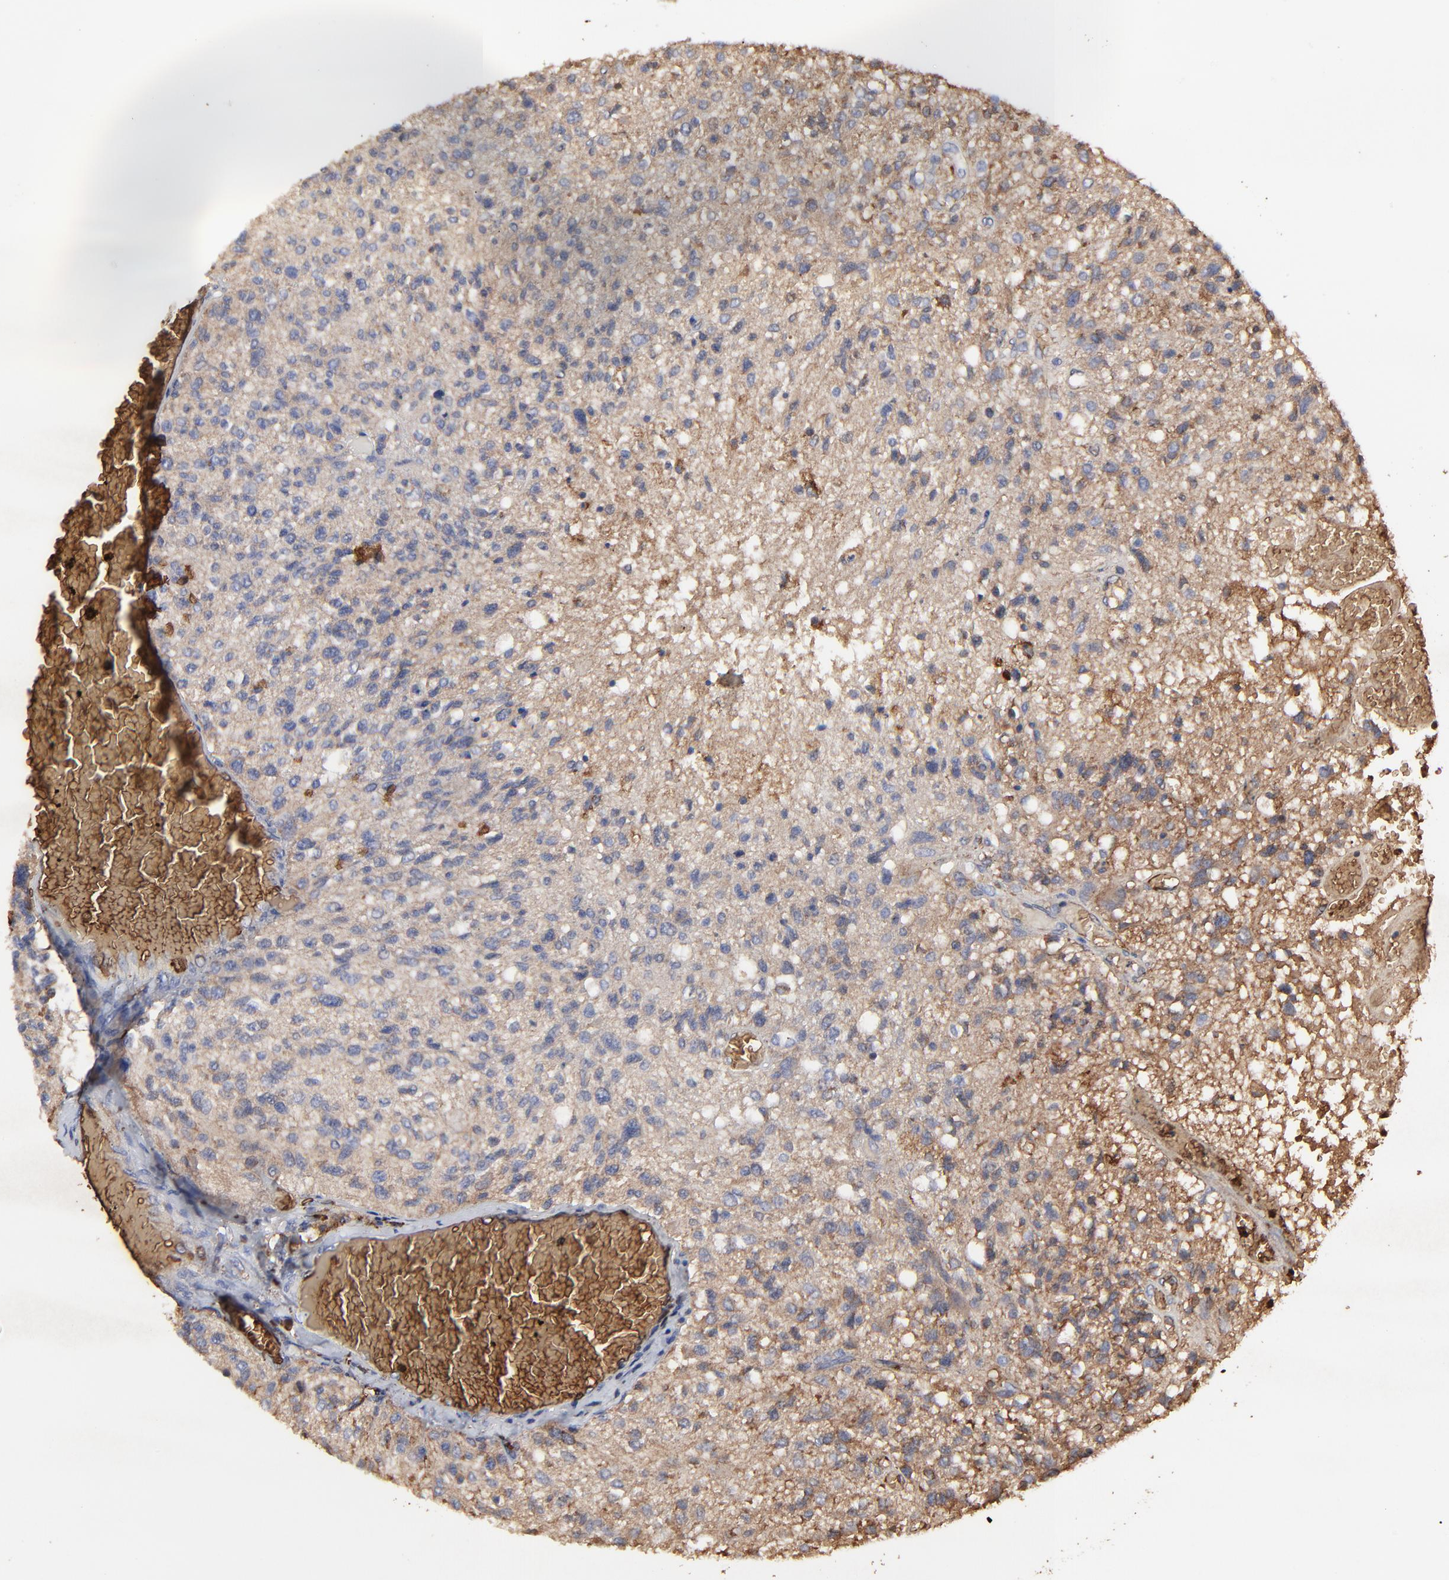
{"staining": {"intensity": "negative", "quantity": "none", "location": "none"}, "tissue": "glioma", "cell_type": "Tumor cells", "image_type": "cancer", "snomed": [{"axis": "morphology", "description": "Glioma, malignant, High grade"}, {"axis": "topography", "description": "Cerebral cortex"}], "caption": "IHC of malignant high-grade glioma exhibits no staining in tumor cells.", "gene": "PAG1", "patient": {"sex": "male", "age": 76}}